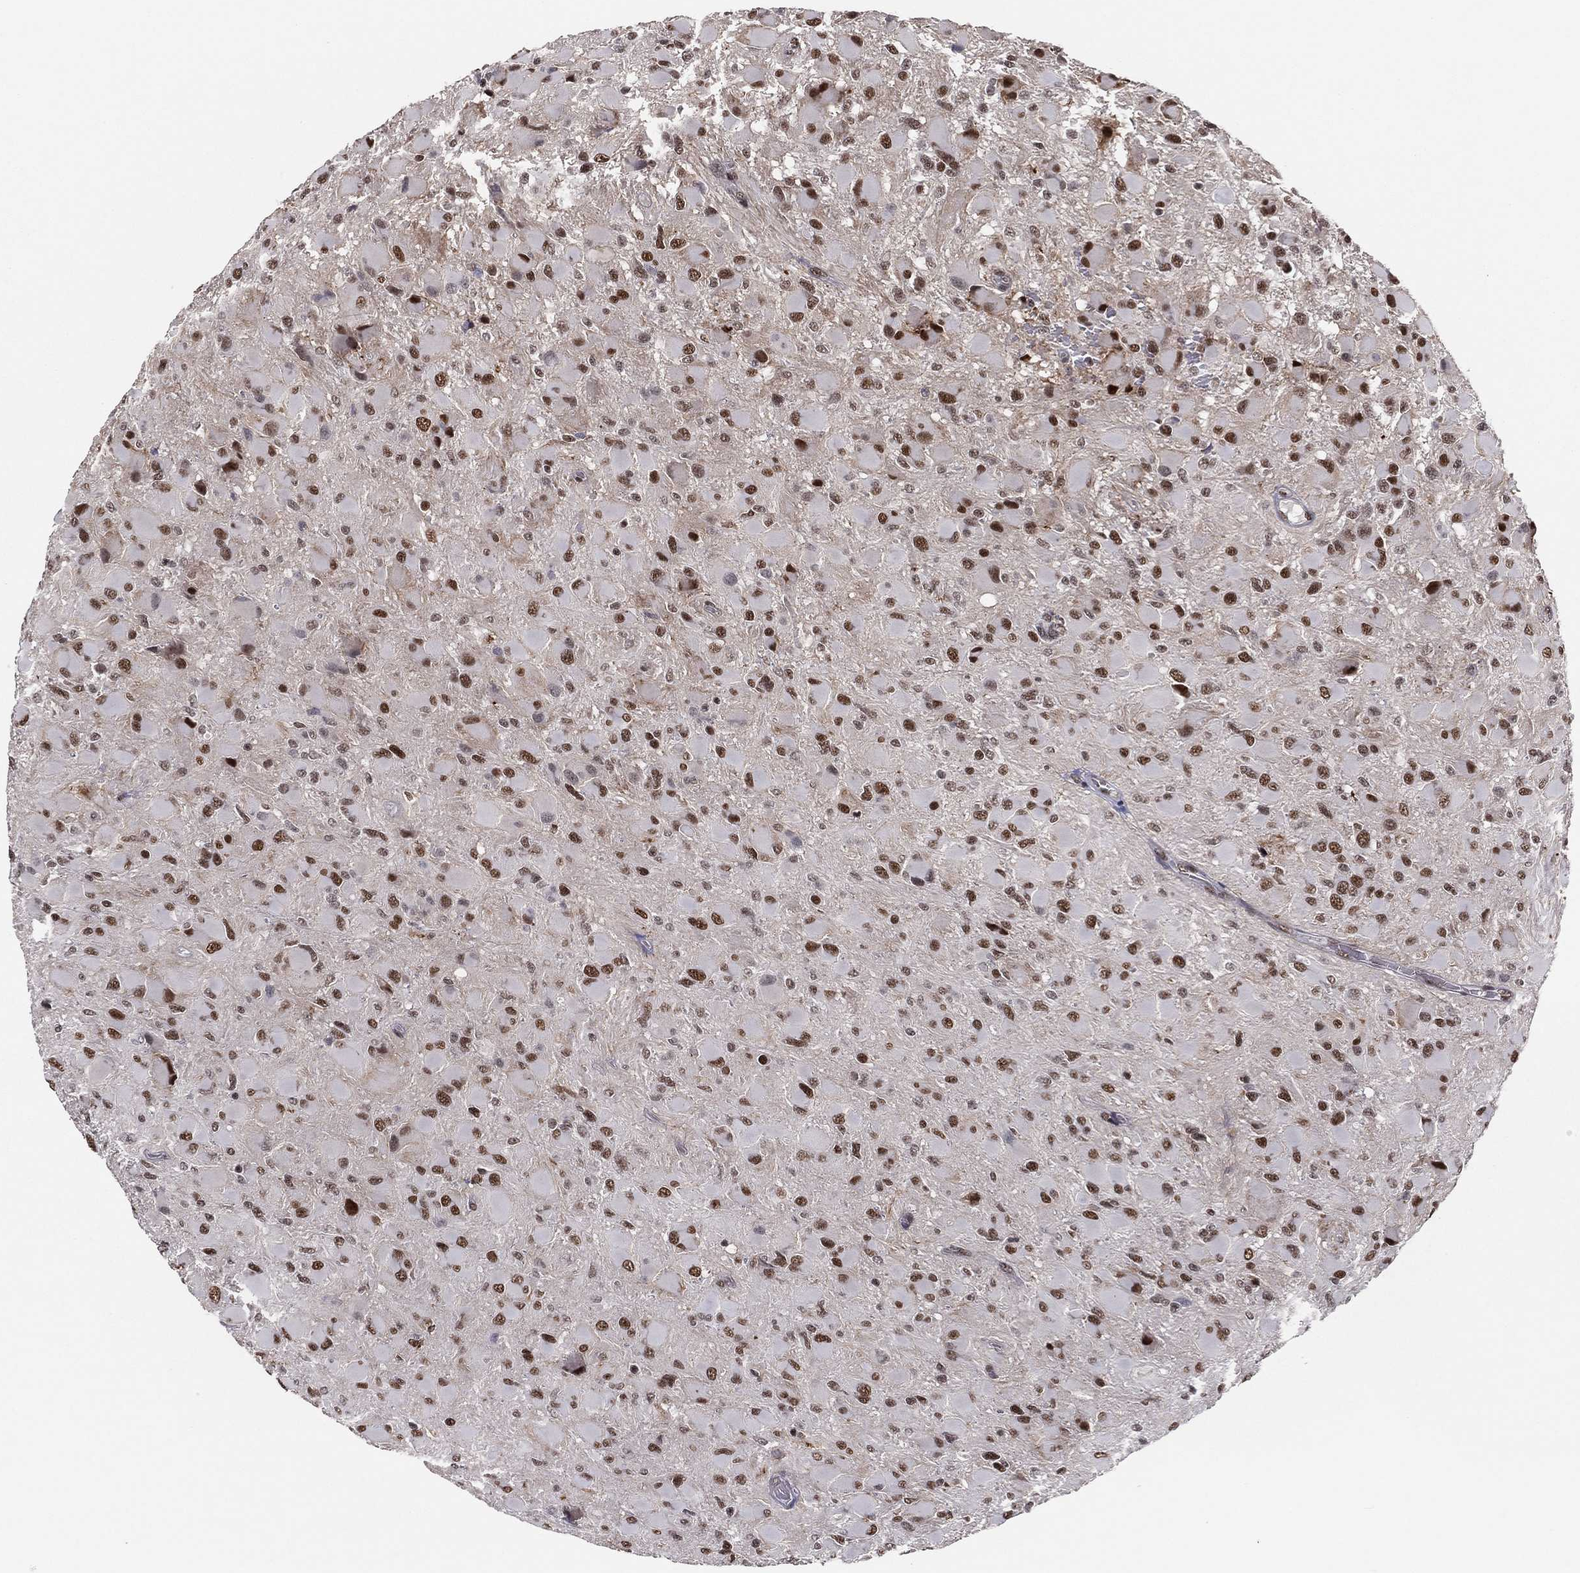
{"staining": {"intensity": "strong", "quantity": "25%-75%", "location": "nuclear"}, "tissue": "glioma", "cell_type": "Tumor cells", "image_type": "cancer", "snomed": [{"axis": "morphology", "description": "Glioma, malignant, High grade"}, {"axis": "topography", "description": "Cerebral cortex"}], "caption": "High-power microscopy captured an immunohistochemistry (IHC) histopathology image of glioma, revealing strong nuclear staining in approximately 25%-75% of tumor cells.", "gene": "GPALPP1", "patient": {"sex": "female", "age": 36}}